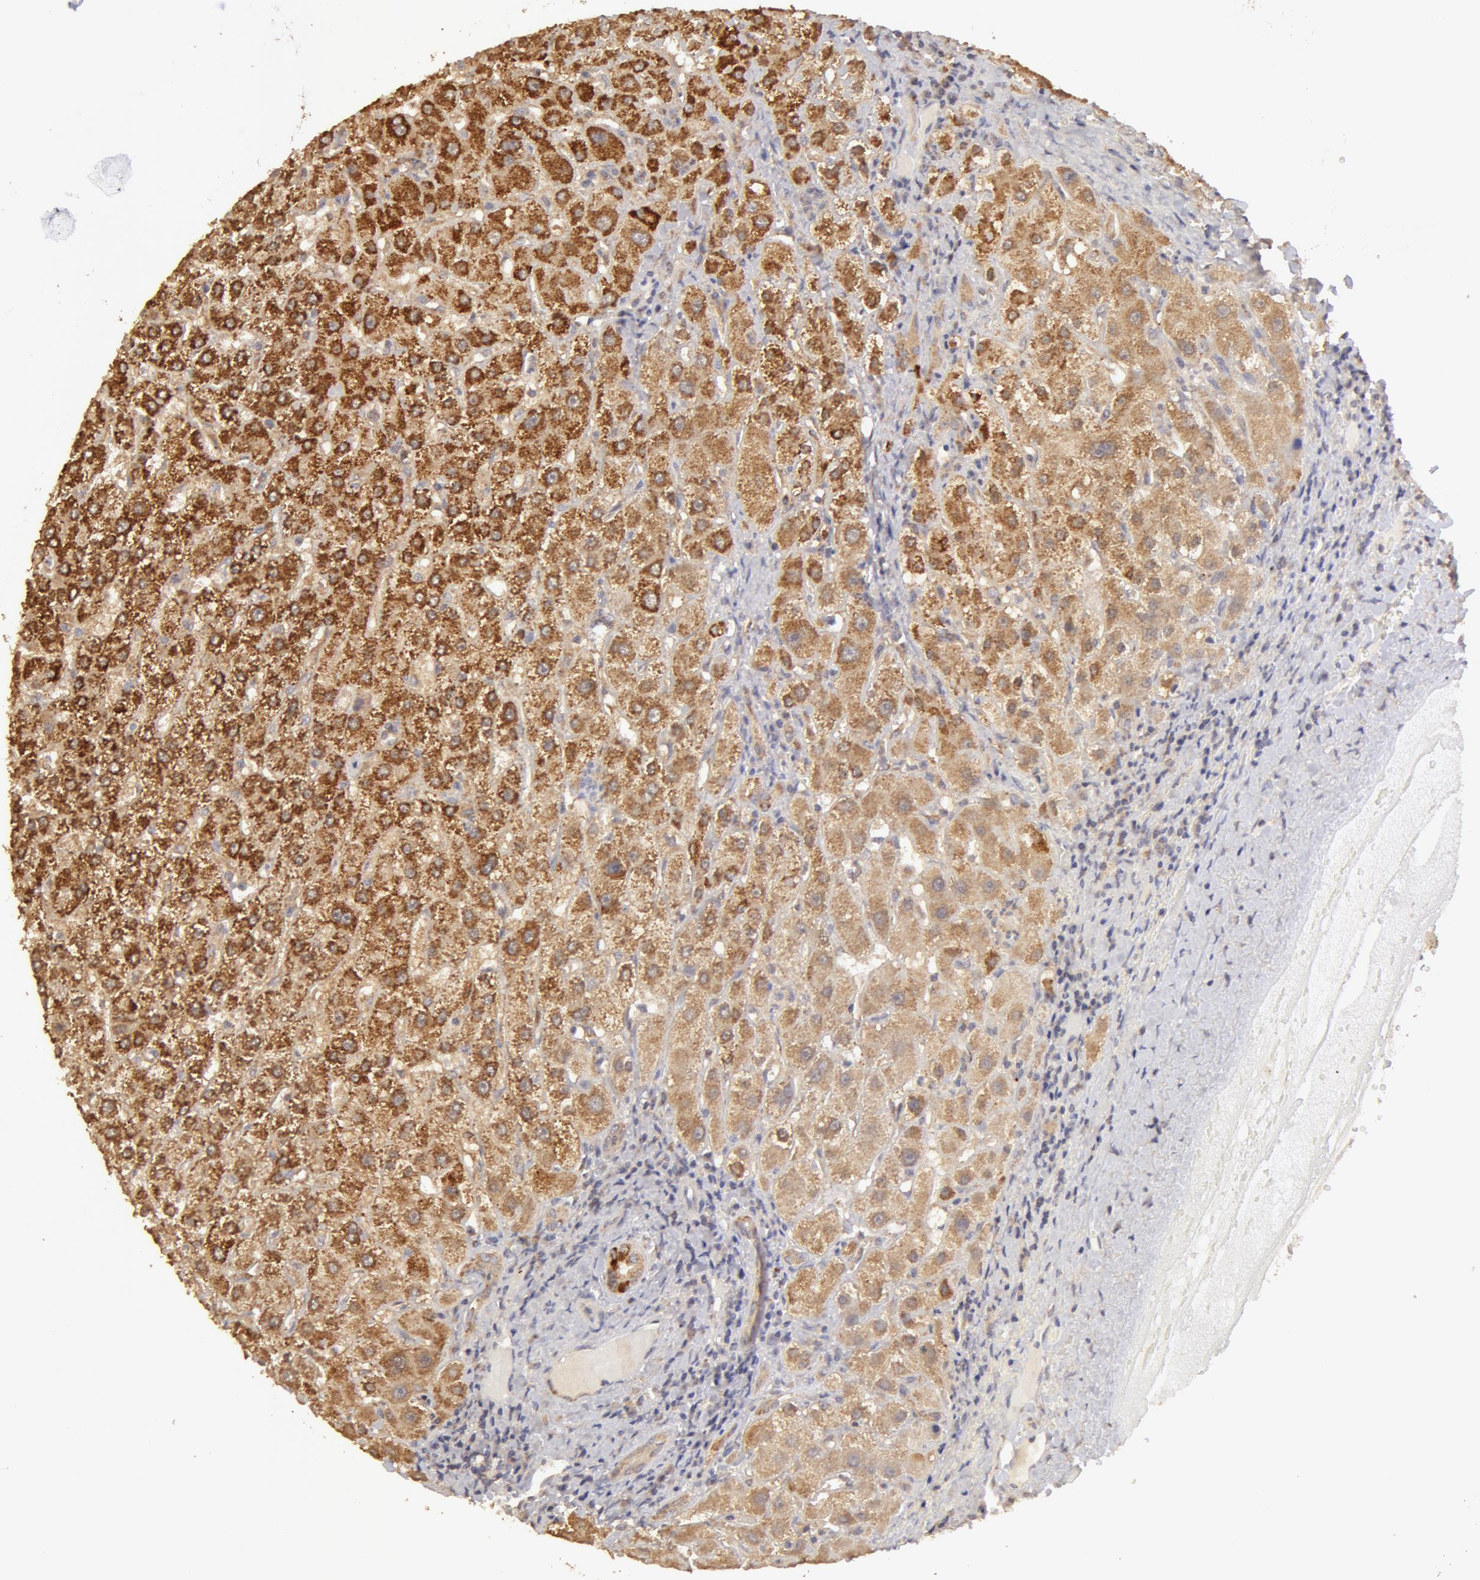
{"staining": {"intensity": "weak", "quantity": ">75%", "location": "cytoplasmic/membranous"}, "tissue": "liver", "cell_type": "Cholangiocytes", "image_type": "normal", "snomed": [{"axis": "morphology", "description": "Normal tissue, NOS"}, {"axis": "topography", "description": "Liver"}], "caption": "Normal liver was stained to show a protein in brown. There is low levels of weak cytoplasmic/membranous positivity in about >75% of cholangiocytes.", "gene": "ADPRH", "patient": {"sex": "female", "age": 79}}